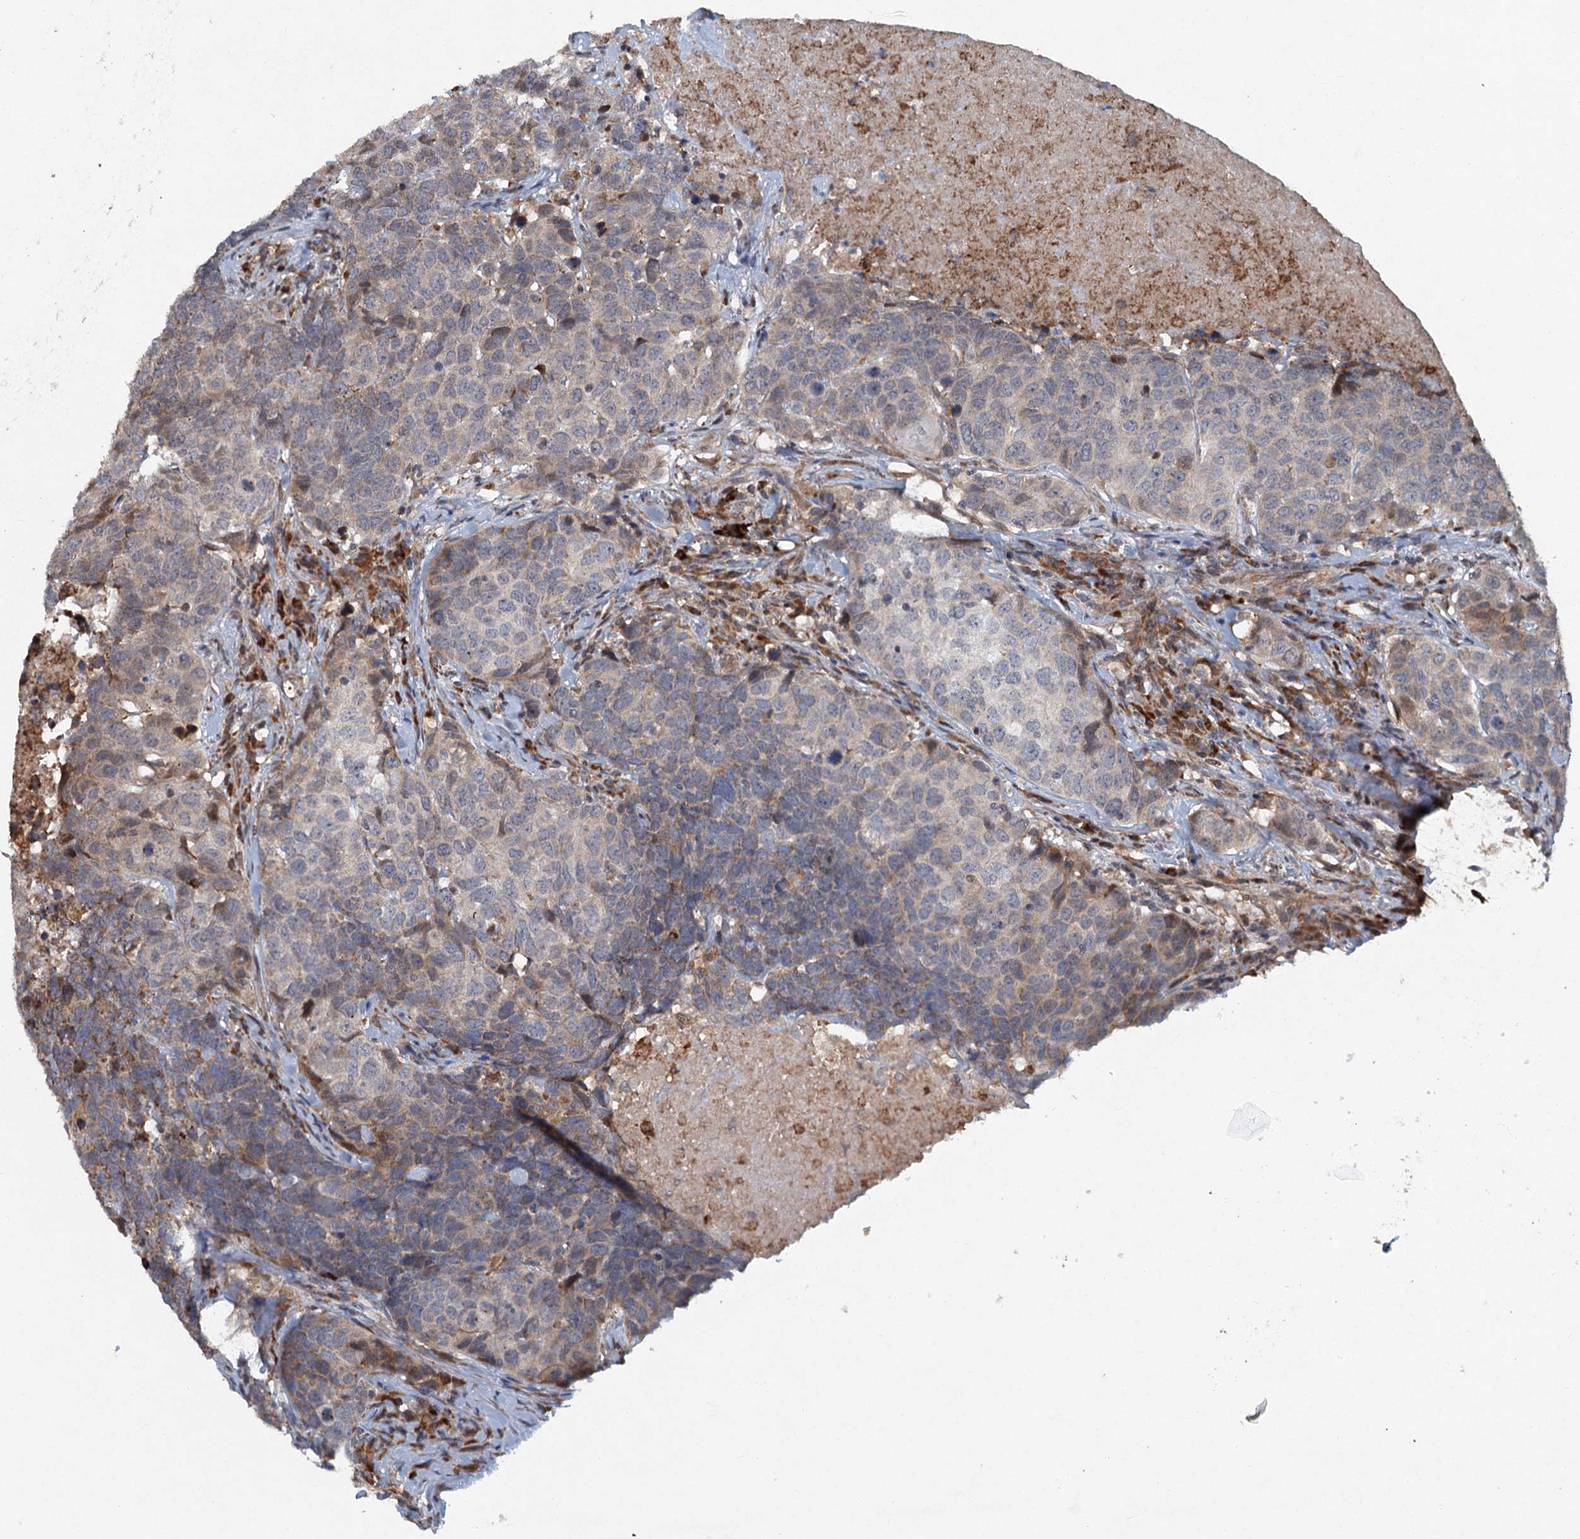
{"staining": {"intensity": "weak", "quantity": "<25%", "location": "cytoplasmic/membranous"}, "tissue": "head and neck cancer", "cell_type": "Tumor cells", "image_type": "cancer", "snomed": [{"axis": "morphology", "description": "Squamous cell carcinoma, NOS"}, {"axis": "topography", "description": "Head-Neck"}], "caption": "High power microscopy image of an immunohistochemistry micrograph of head and neck cancer, revealing no significant staining in tumor cells. The staining is performed using DAB (3,3'-diaminobenzidine) brown chromogen with nuclei counter-stained in using hematoxylin.", "gene": "SRPX2", "patient": {"sex": "male", "age": 66}}